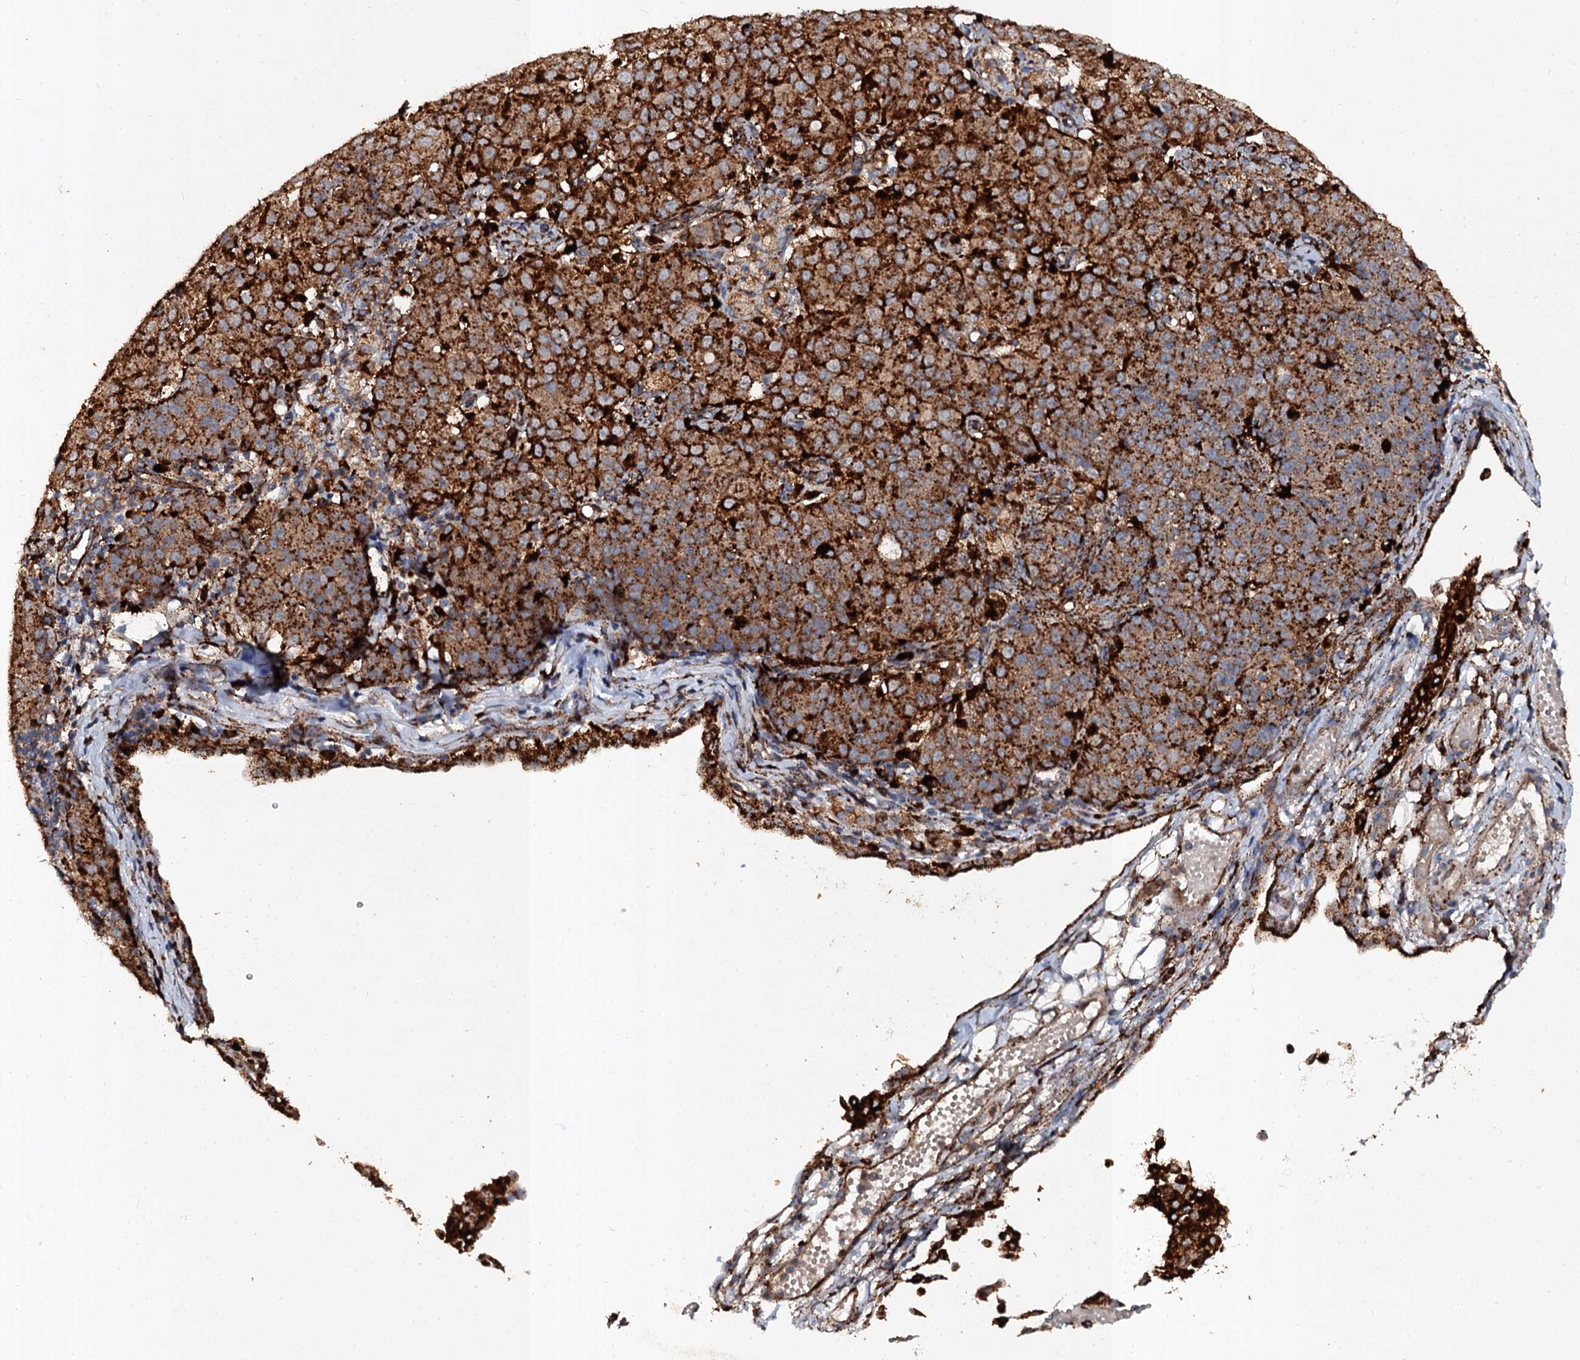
{"staining": {"intensity": "strong", "quantity": ">75%", "location": "cytoplasmic/membranous"}, "tissue": "ovarian cancer", "cell_type": "Tumor cells", "image_type": "cancer", "snomed": [{"axis": "morphology", "description": "Carcinoma, endometroid"}, {"axis": "topography", "description": "Ovary"}], "caption": "The histopathology image displays staining of endometroid carcinoma (ovarian), revealing strong cytoplasmic/membranous protein staining (brown color) within tumor cells. The staining was performed using DAB (3,3'-diaminobenzidine), with brown indicating positive protein expression. Nuclei are stained blue with hematoxylin.", "gene": "GBA1", "patient": {"sex": "female", "age": 42}}